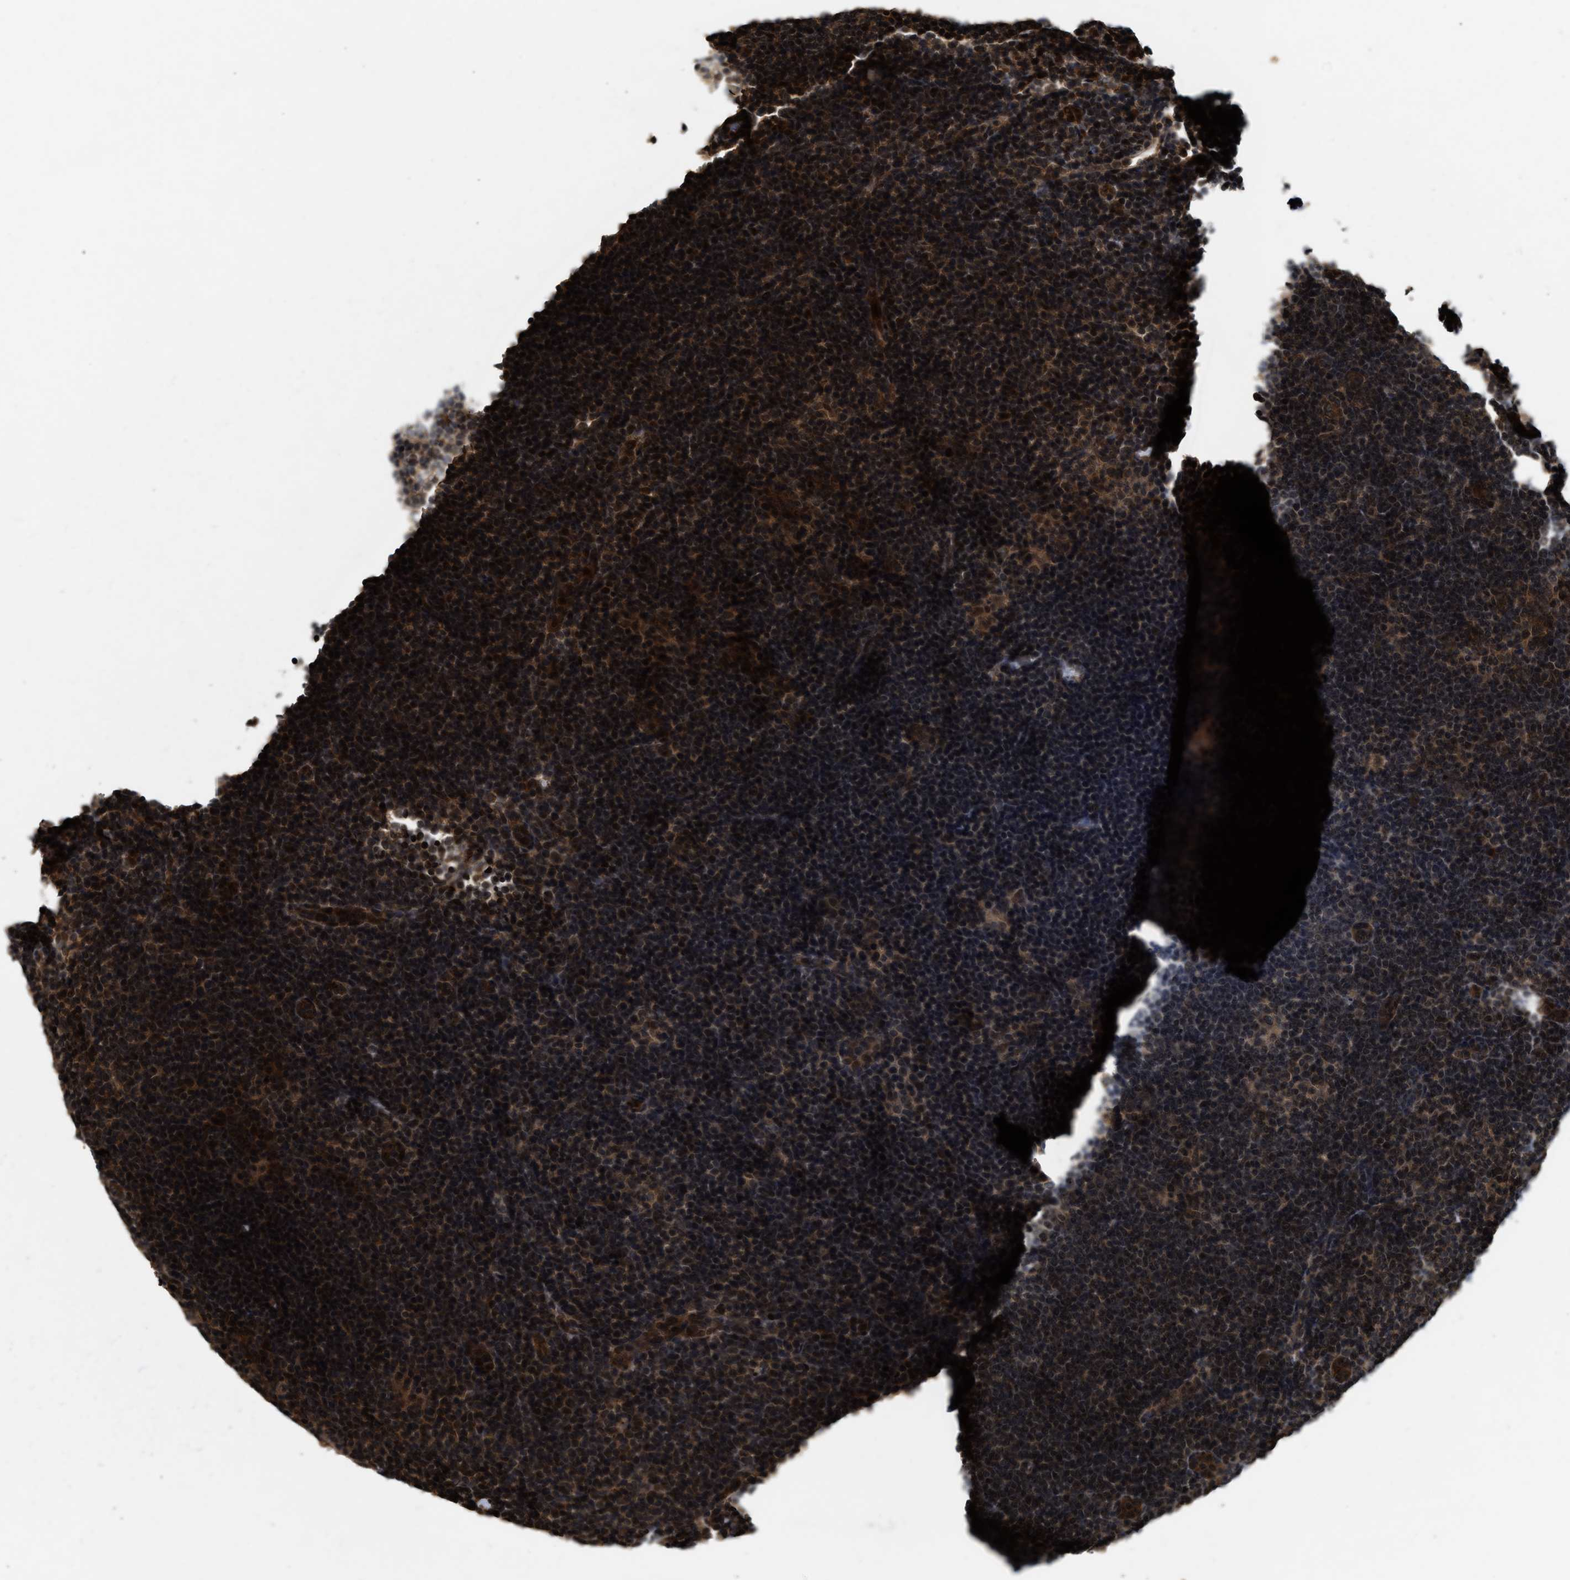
{"staining": {"intensity": "strong", "quantity": ">75%", "location": "cytoplasmic/membranous,nuclear"}, "tissue": "lymphoma", "cell_type": "Tumor cells", "image_type": "cancer", "snomed": [{"axis": "morphology", "description": "Hodgkin's disease, NOS"}, {"axis": "topography", "description": "Lymph node"}], "caption": "A photomicrograph showing strong cytoplasmic/membranous and nuclear expression in about >75% of tumor cells in lymphoma, as visualized by brown immunohistochemical staining.", "gene": "RUSC2", "patient": {"sex": "female", "age": 57}}